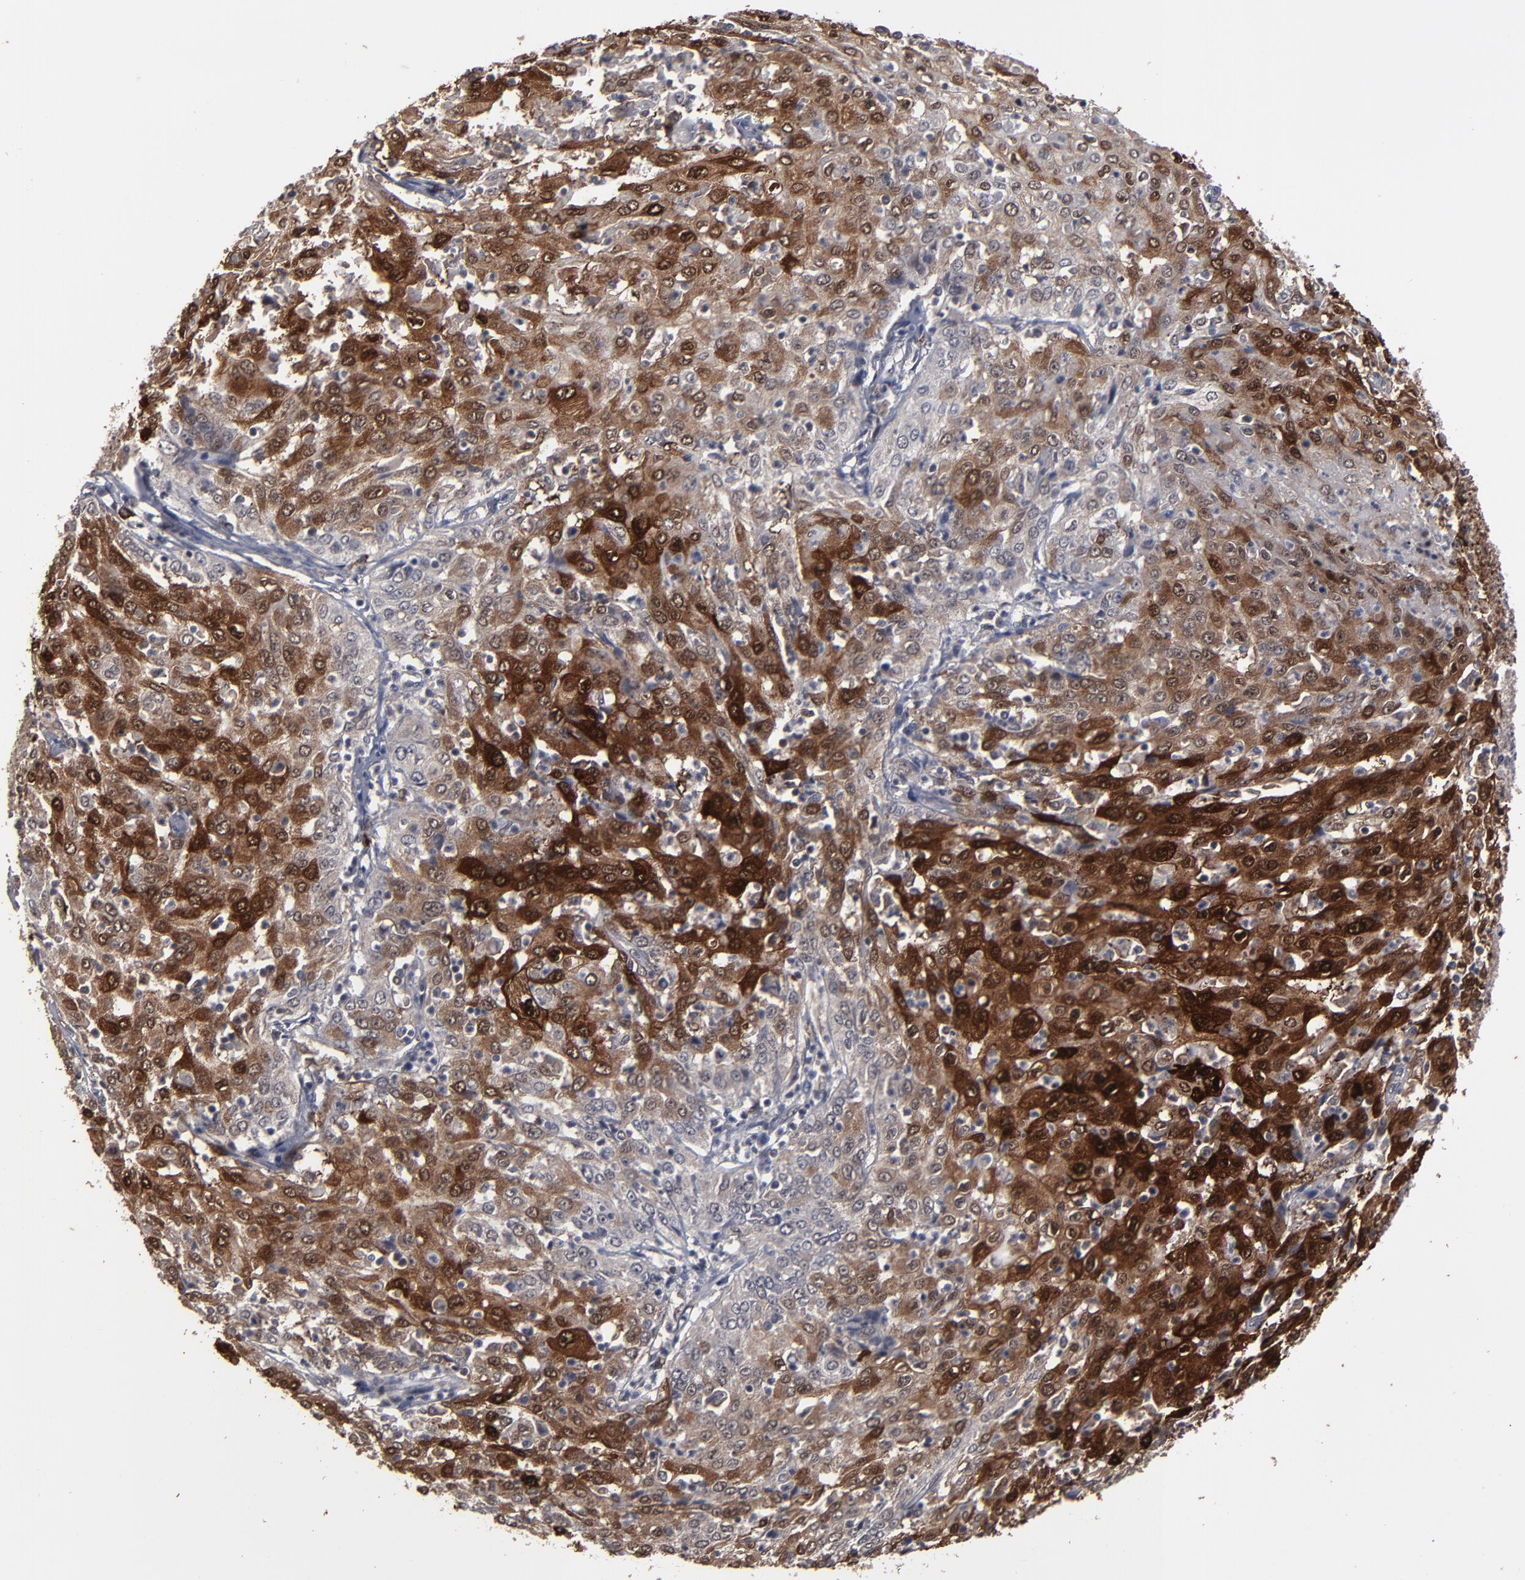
{"staining": {"intensity": "strong", "quantity": ">75%", "location": "cytoplasmic/membranous"}, "tissue": "cervical cancer", "cell_type": "Tumor cells", "image_type": "cancer", "snomed": [{"axis": "morphology", "description": "Squamous cell carcinoma, NOS"}, {"axis": "topography", "description": "Cervix"}], "caption": "This histopathology image shows squamous cell carcinoma (cervical) stained with immunohistochemistry to label a protein in brown. The cytoplasmic/membranous of tumor cells show strong positivity for the protein. Nuclei are counter-stained blue.", "gene": "SLC22A17", "patient": {"sex": "female", "age": 39}}